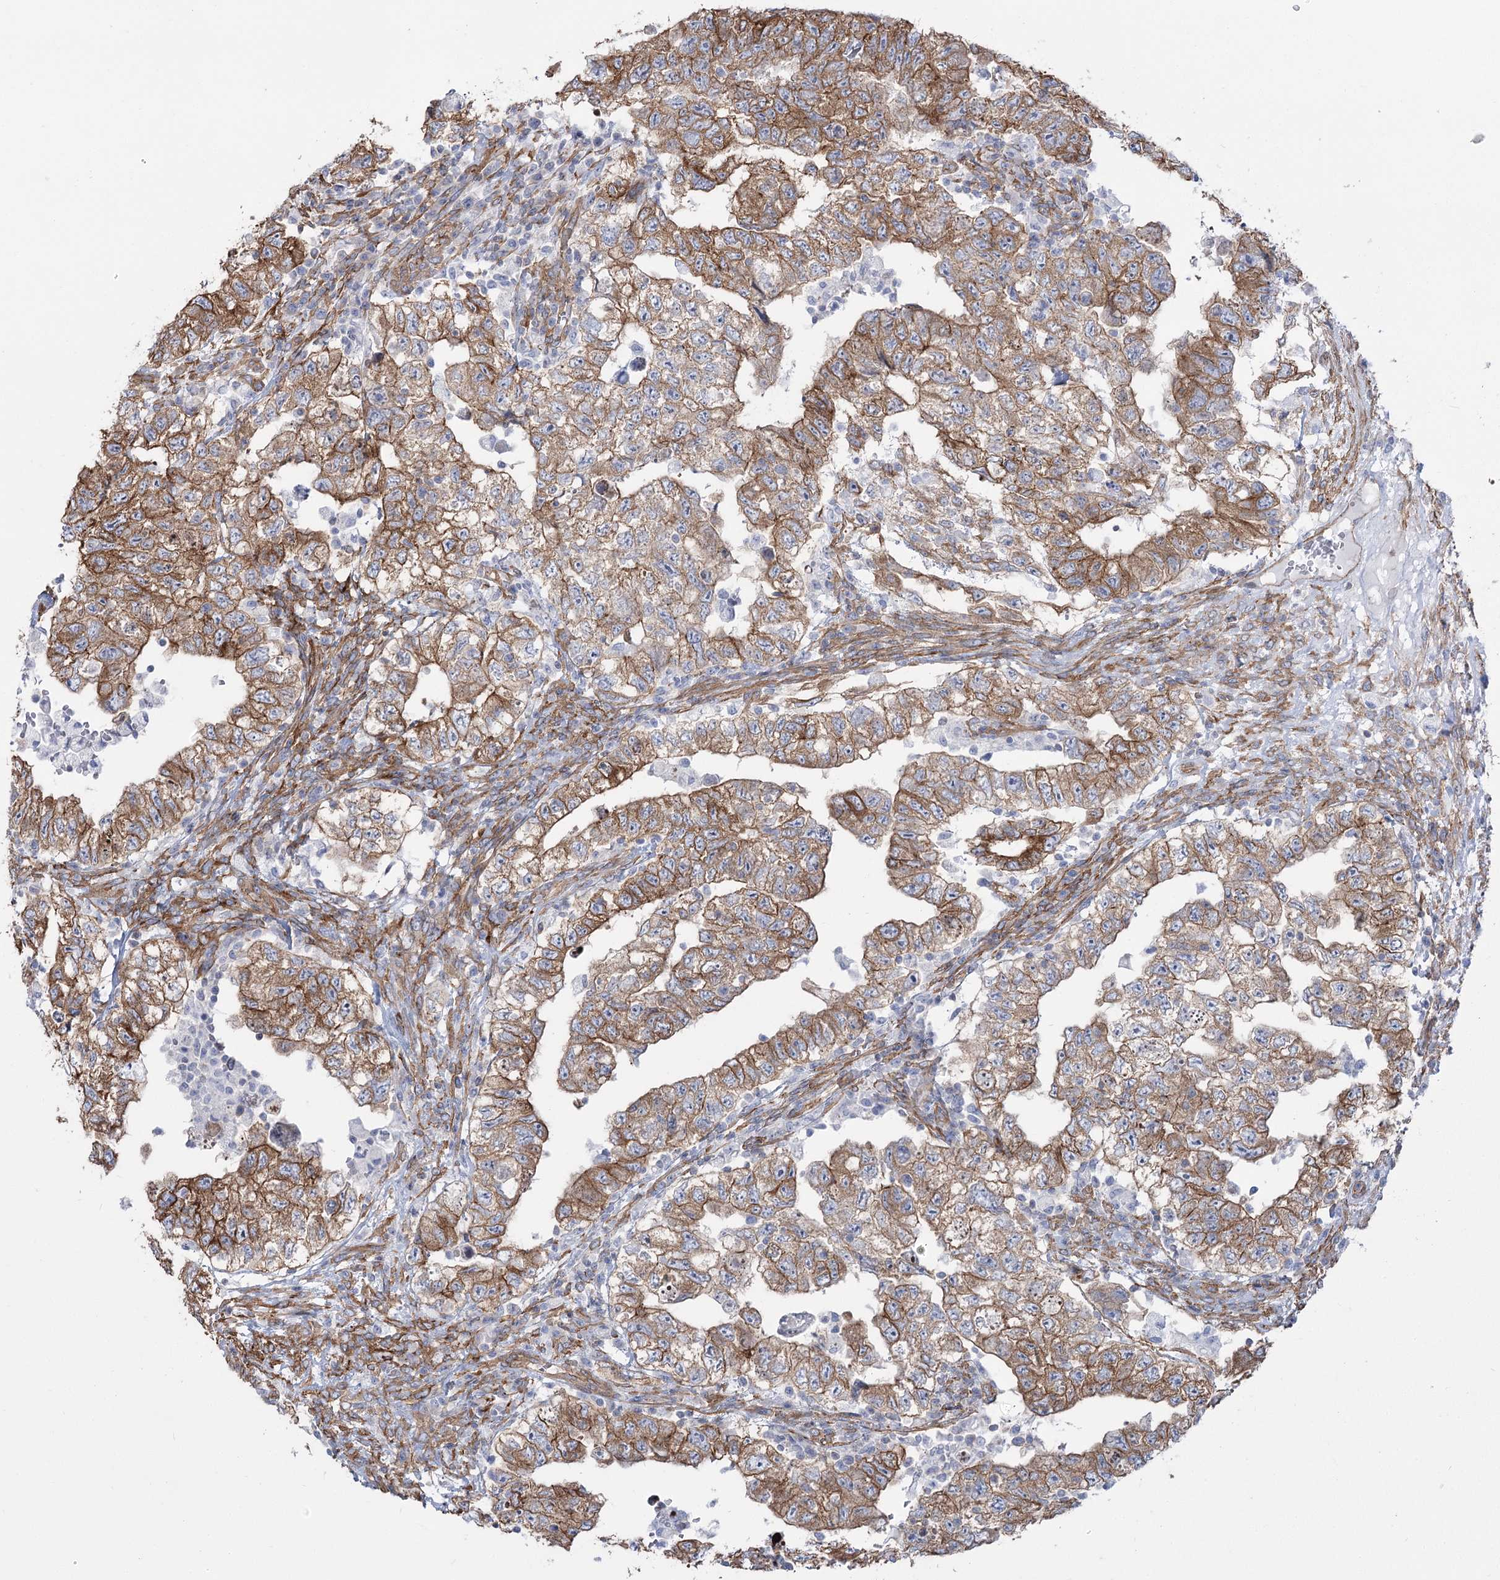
{"staining": {"intensity": "moderate", "quantity": ">75%", "location": "cytoplasmic/membranous"}, "tissue": "testis cancer", "cell_type": "Tumor cells", "image_type": "cancer", "snomed": [{"axis": "morphology", "description": "Carcinoma, Embryonal, NOS"}, {"axis": "topography", "description": "Testis"}], "caption": "Testis cancer stained with DAB immunohistochemistry (IHC) shows medium levels of moderate cytoplasmic/membranous positivity in approximately >75% of tumor cells. Nuclei are stained in blue.", "gene": "PLEKHA5", "patient": {"sex": "male", "age": 36}}